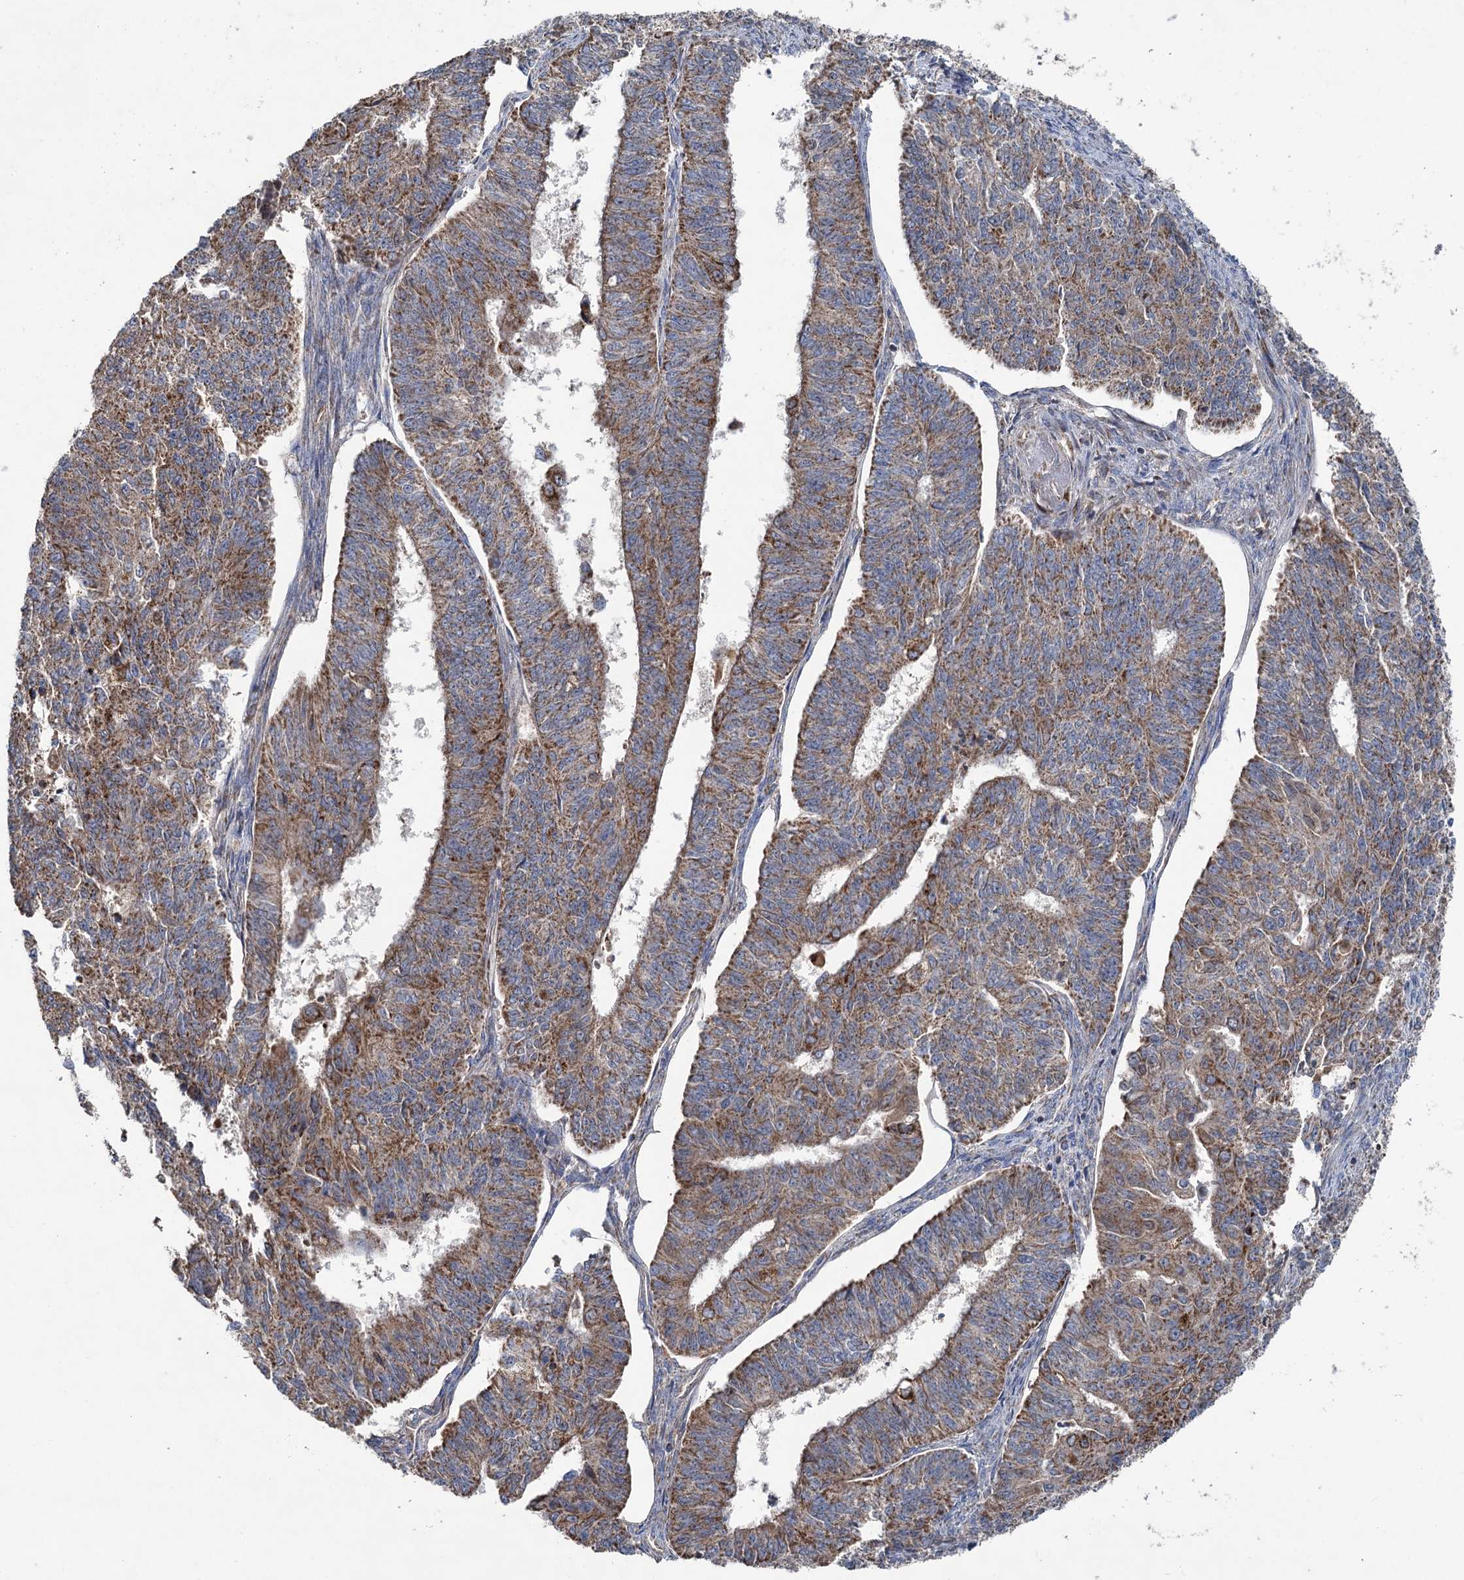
{"staining": {"intensity": "moderate", "quantity": ">75%", "location": "cytoplasmic/membranous"}, "tissue": "endometrial cancer", "cell_type": "Tumor cells", "image_type": "cancer", "snomed": [{"axis": "morphology", "description": "Adenocarcinoma, NOS"}, {"axis": "topography", "description": "Endometrium"}], "caption": "Endometrial cancer (adenocarcinoma) was stained to show a protein in brown. There is medium levels of moderate cytoplasmic/membranous expression in about >75% of tumor cells.", "gene": "METTL4", "patient": {"sex": "female", "age": 32}}